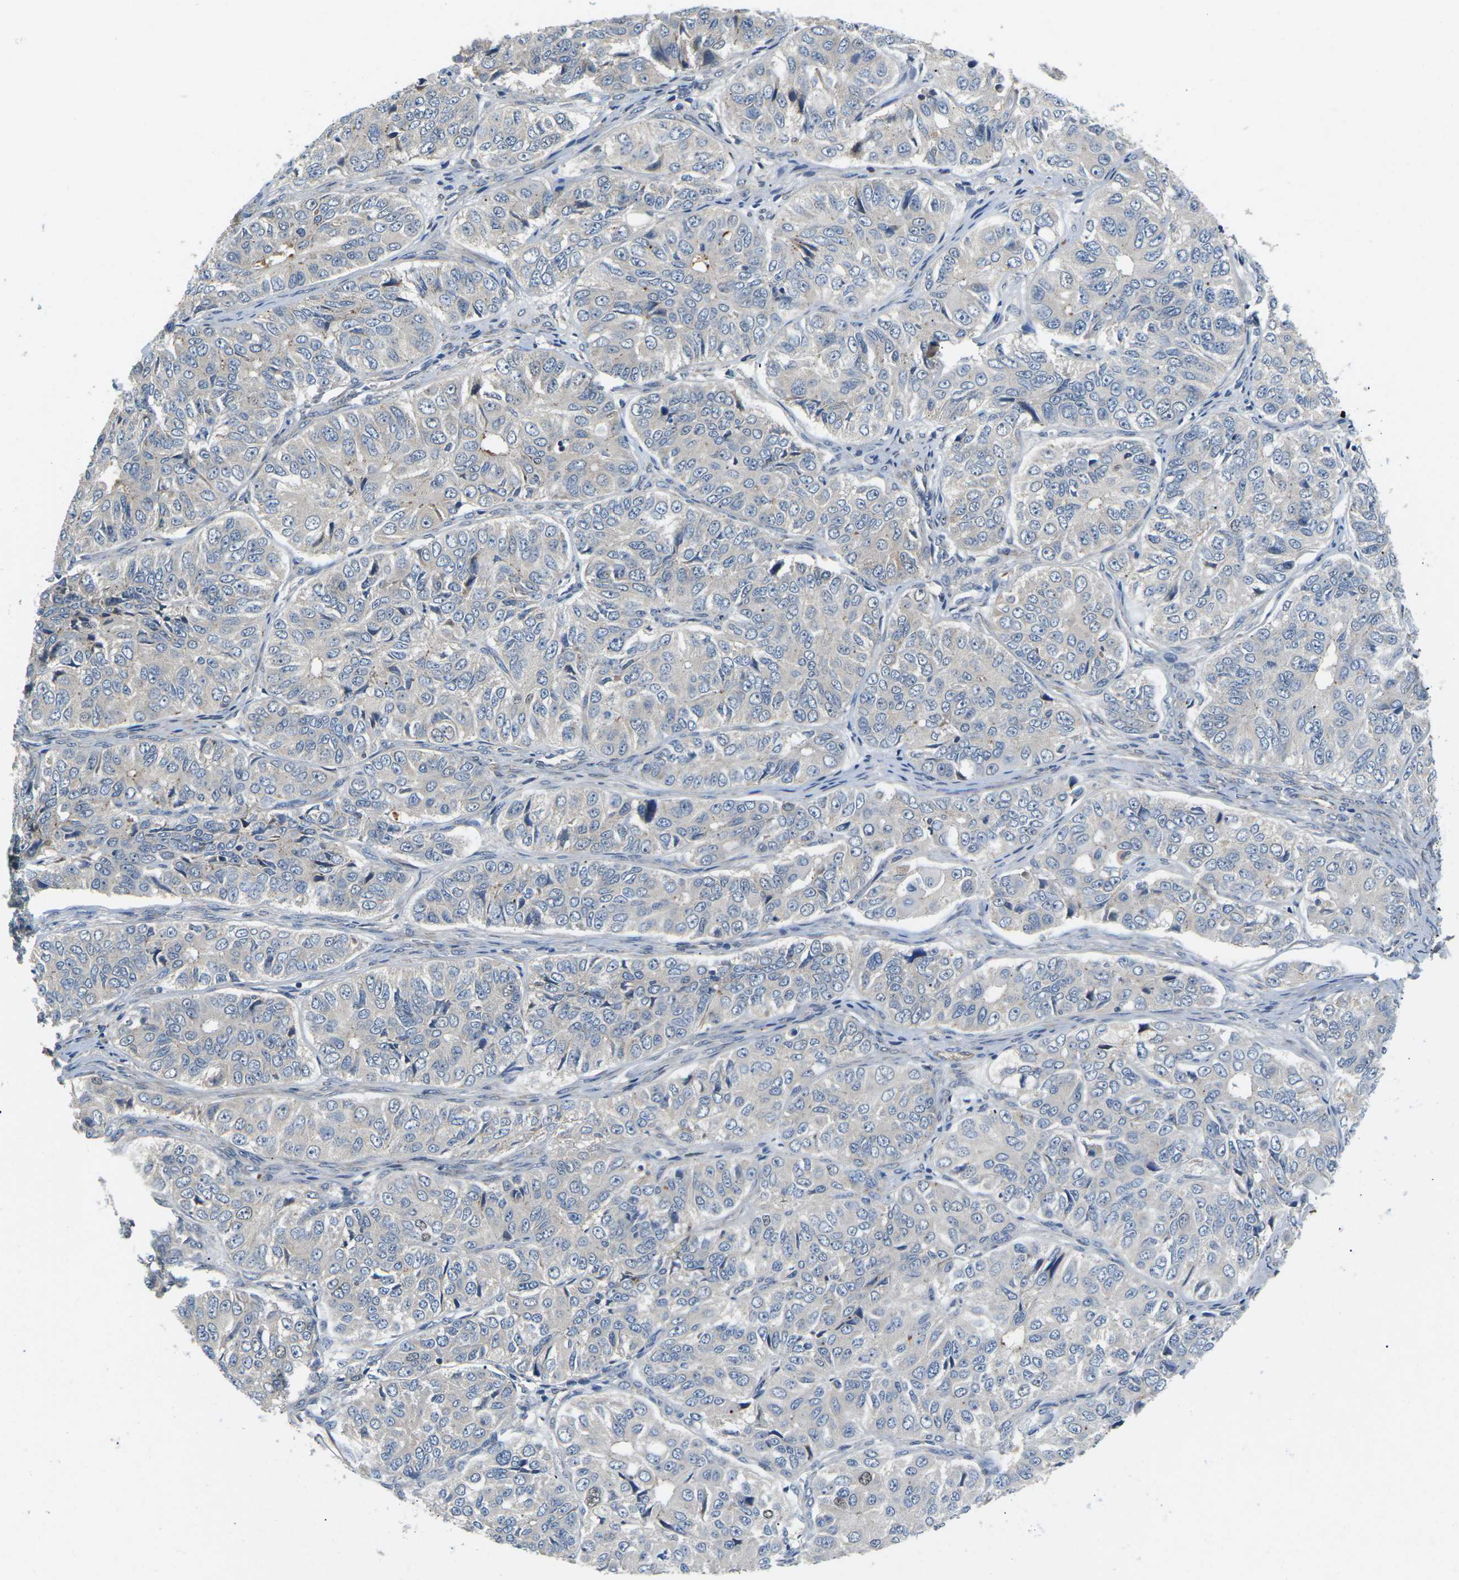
{"staining": {"intensity": "negative", "quantity": "none", "location": "none"}, "tissue": "ovarian cancer", "cell_type": "Tumor cells", "image_type": "cancer", "snomed": [{"axis": "morphology", "description": "Carcinoma, endometroid"}, {"axis": "topography", "description": "Ovary"}], "caption": "The photomicrograph demonstrates no staining of tumor cells in ovarian endometroid carcinoma.", "gene": "ERBB4", "patient": {"sex": "female", "age": 51}}